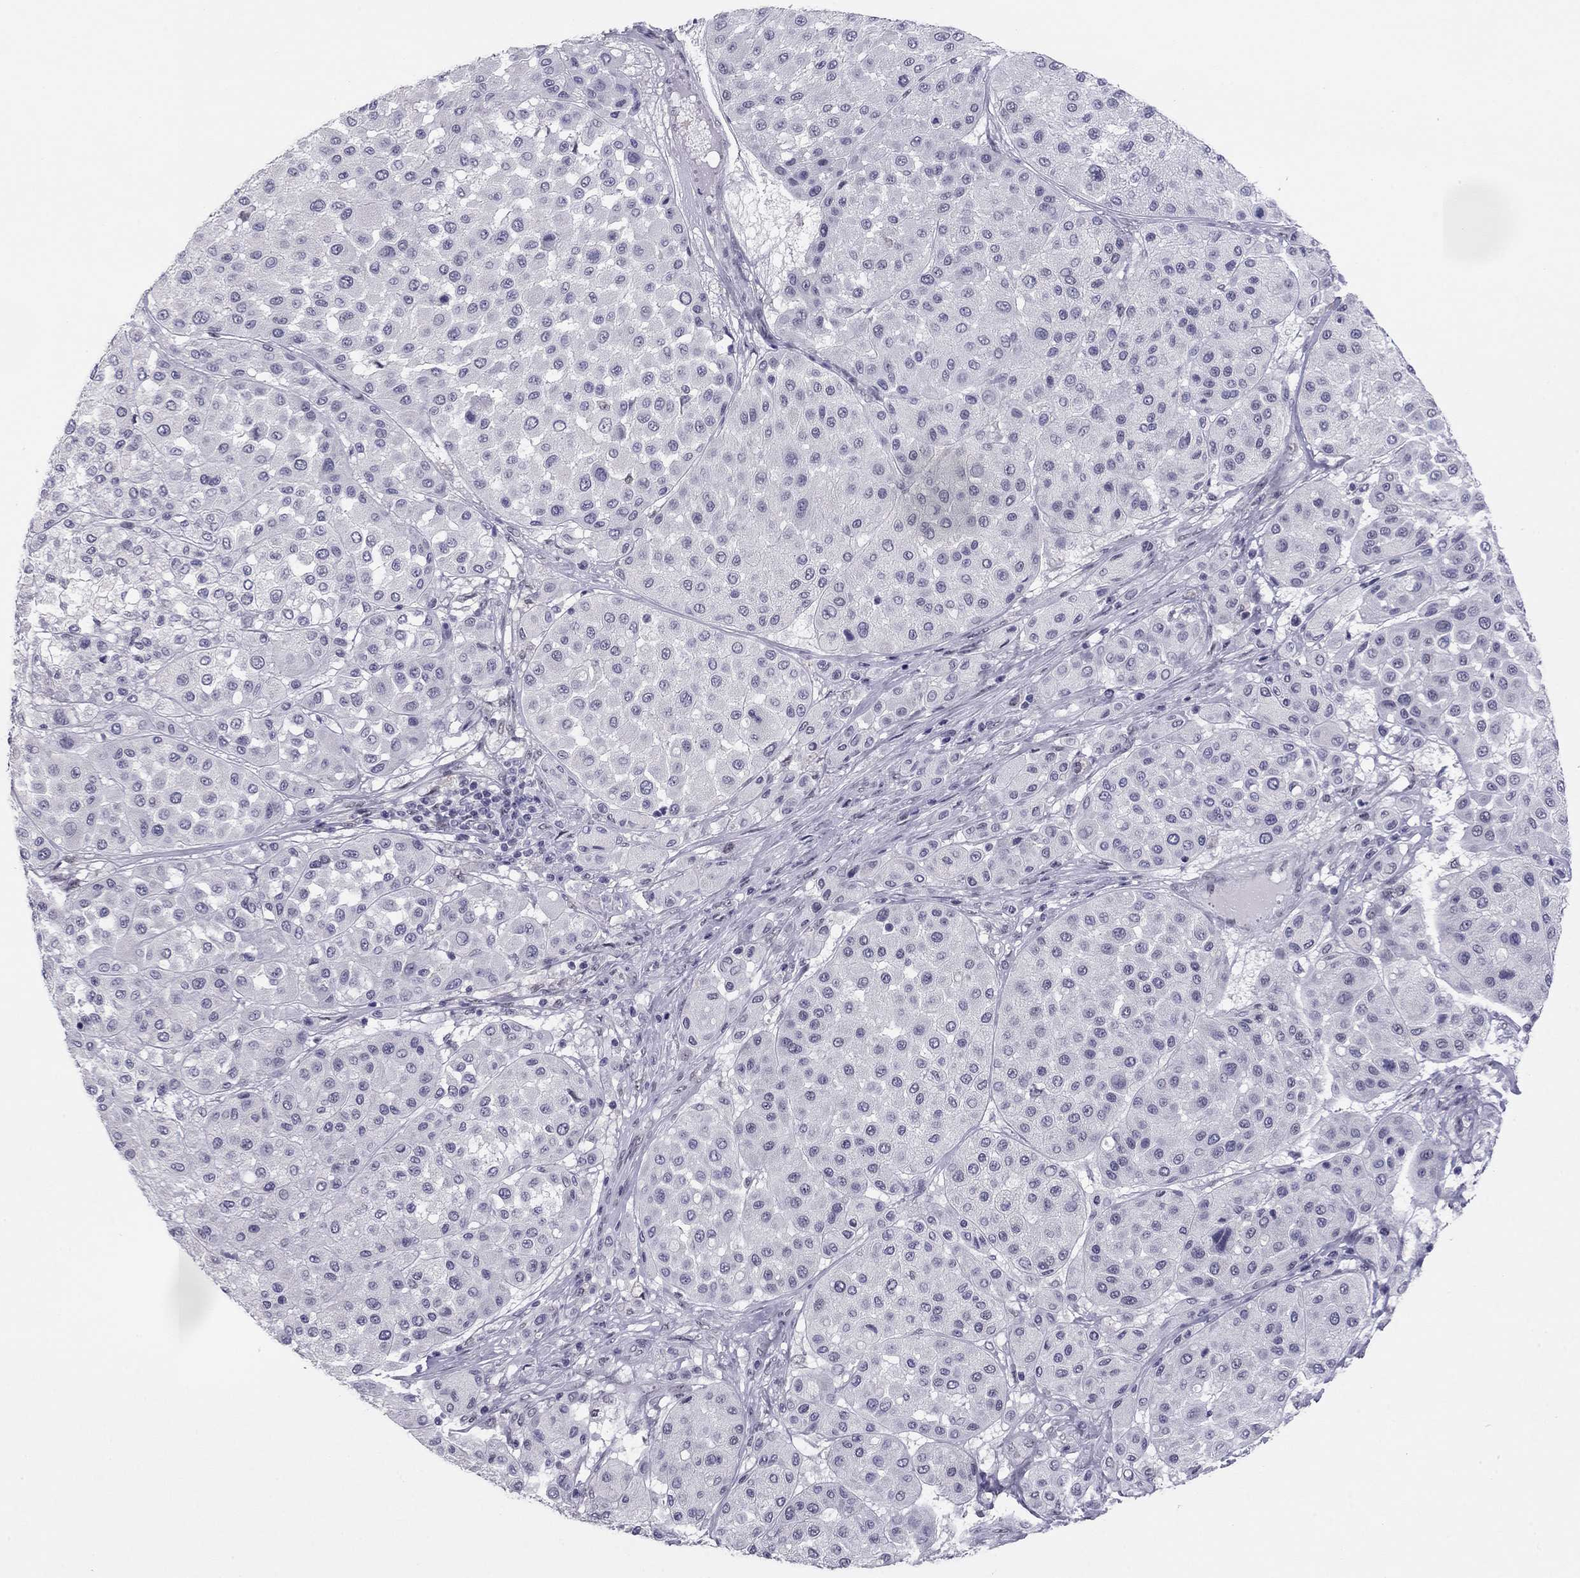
{"staining": {"intensity": "negative", "quantity": "none", "location": "none"}, "tissue": "melanoma", "cell_type": "Tumor cells", "image_type": "cancer", "snomed": [{"axis": "morphology", "description": "Malignant melanoma, Metastatic site"}, {"axis": "topography", "description": "Smooth muscle"}], "caption": "Histopathology image shows no protein positivity in tumor cells of melanoma tissue. The staining is performed using DAB brown chromogen with nuclei counter-stained in using hematoxylin.", "gene": "DOT1L", "patient": {"sex": "male", "age": 41}}